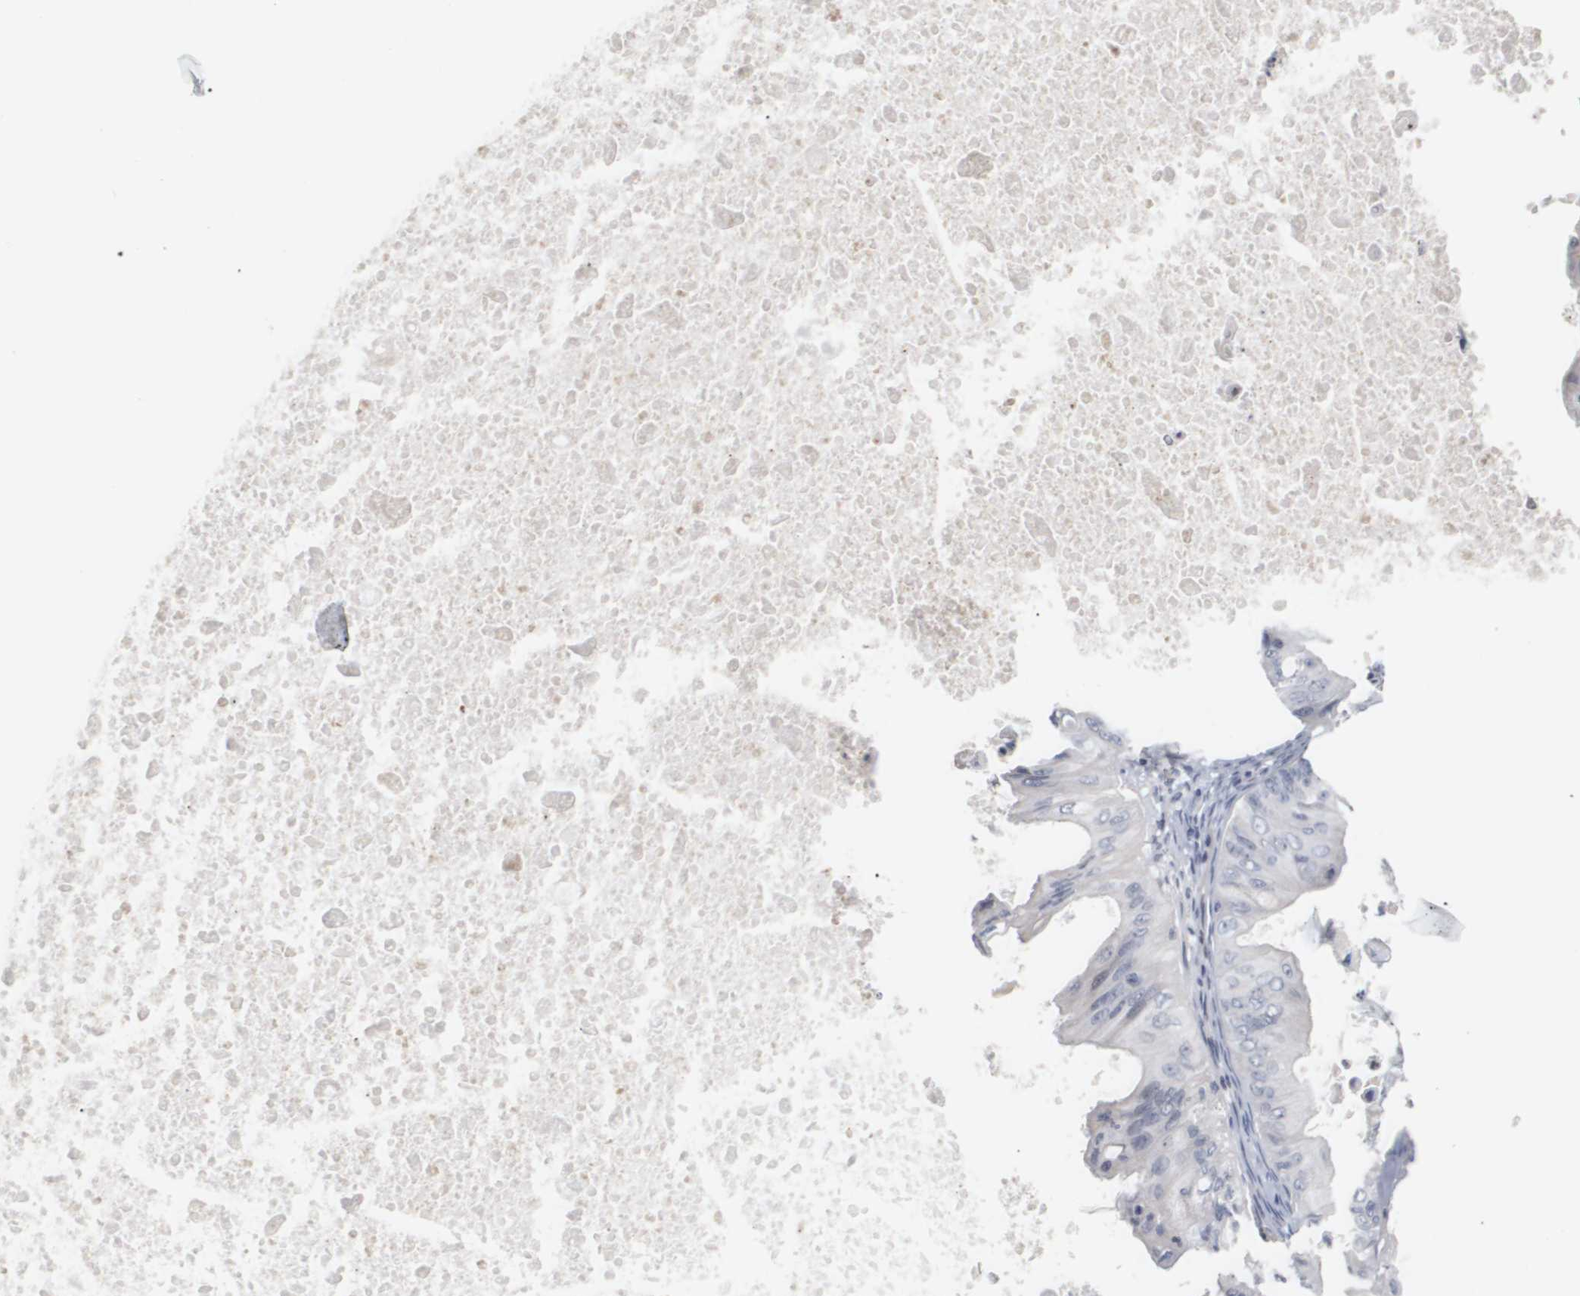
{"staining": {"intensity": "negative", "quantity": "none", "location": "none"}, "tissue": "ovarian cancer", "cell_type": "Tumor cells", "image_type": "cancer", "snomed": [{"axis": "morphology", "description": "Cystadenocarcinoma, mucinous, NOS"}, {"axis": "topography", "description": "Ovary"}], "caption": "The immunohistochemistry photomicrograph has no significant staining in tumor cells of ovarian mucinous cystadenocarcinoma tissue. The staining was performed using DAB to visualize the protein expression in brown, while the nuclei were stained in blue with hematoxylin (Magnification: 20x).", "gene": "CYB561", "patient": {"sex": "female", "age": 37}}